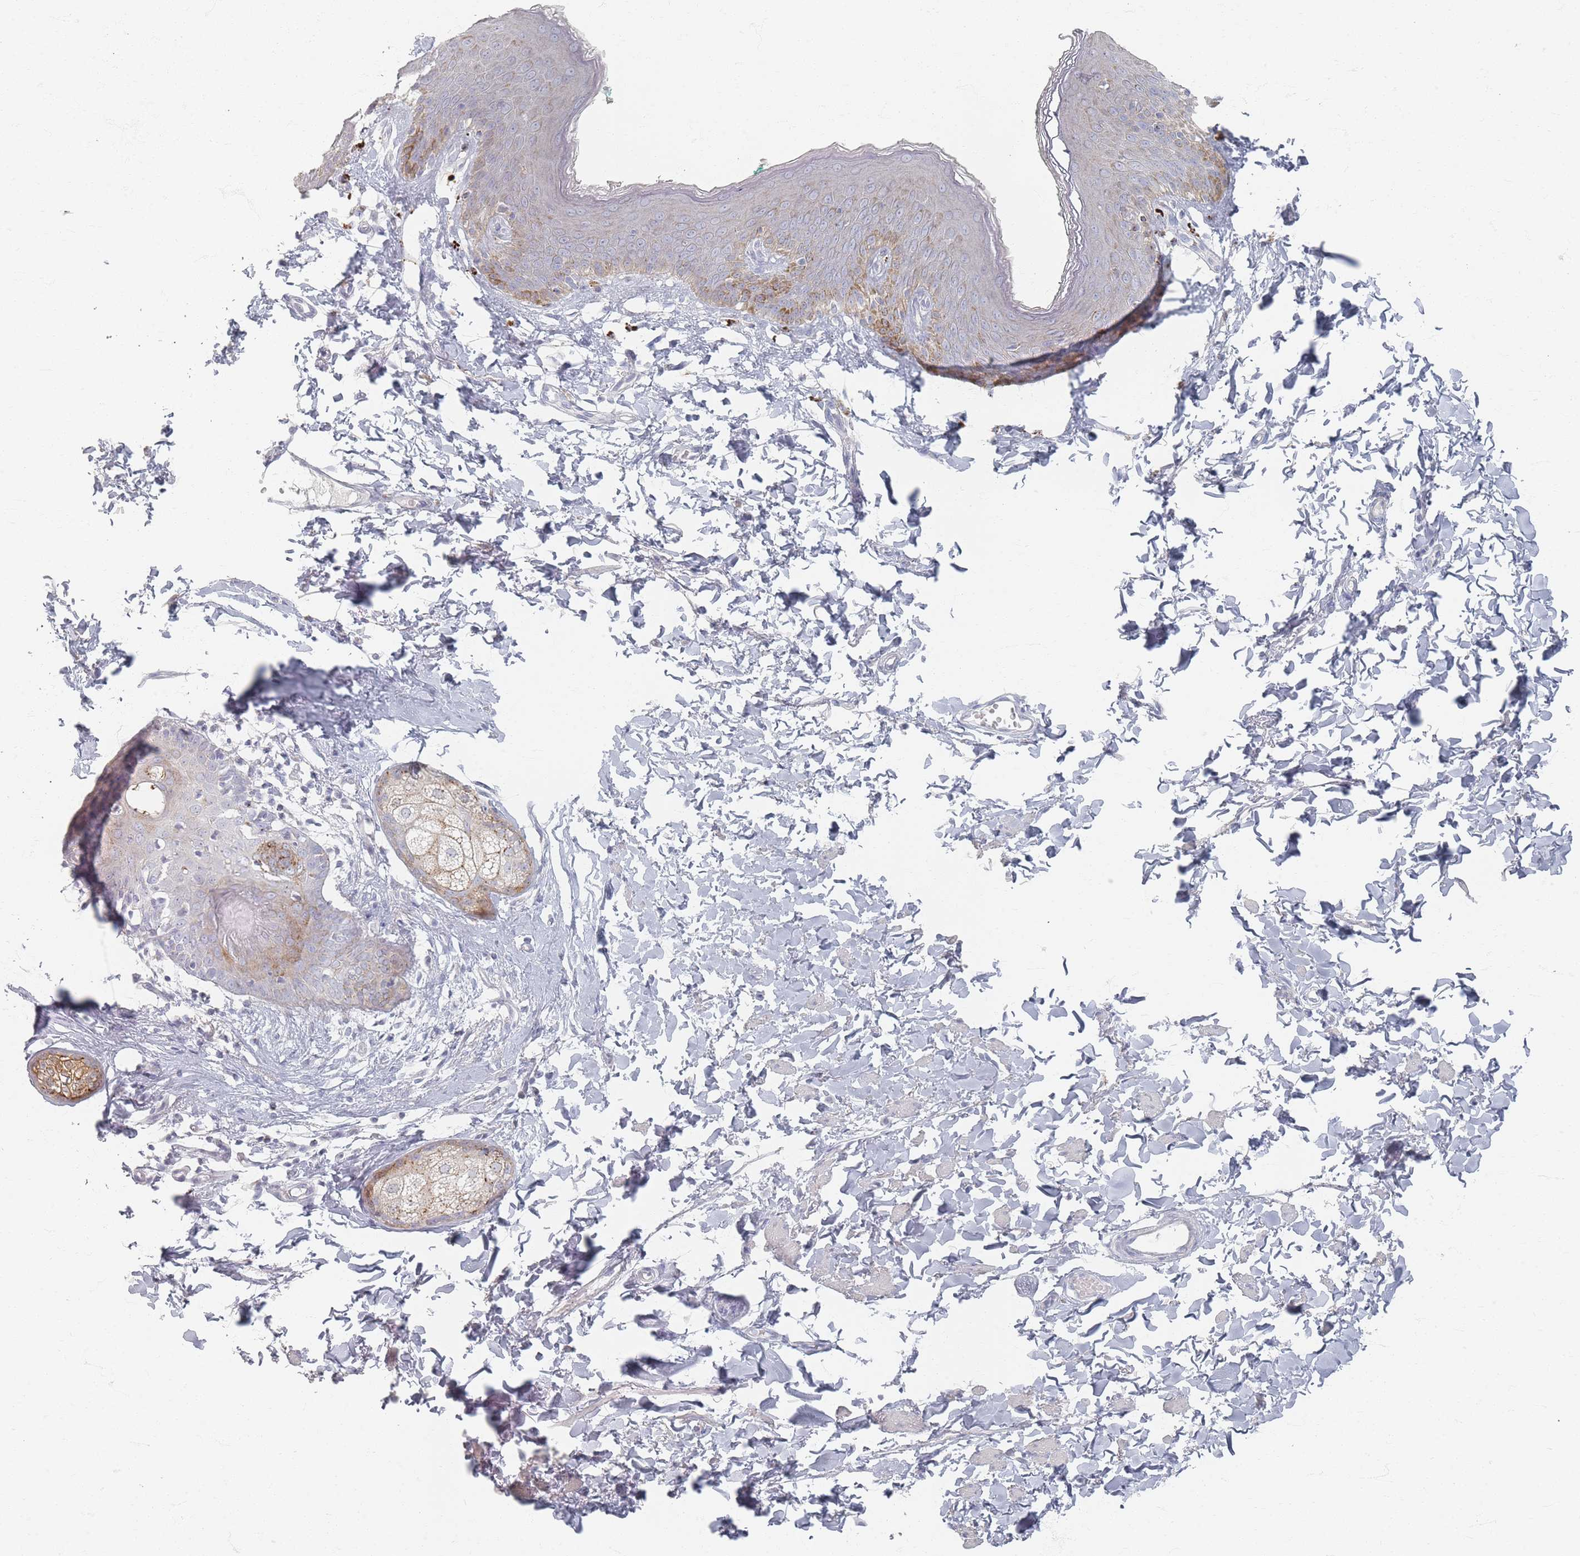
{"staining": {"intensity": "strong", "quantity": "<25%", "location": "cytoplasmic/membranous,nuclear"}, "tissue": "skin", "cell_type": "Epidermal cells", "image_type": "normal", "snomed": [{"axis": "morphology", "description": "Normal tissue, NOS"}, {"axis": "topography", "description": "Vulva"}], "caption": "Immunohistochemistry (IHC) of normal human skin demonstrates medium levels of strong cytoplasmic/membranous,nuclear staining in approximately <25% of epidermal cells.", "gene": "ENSG00000251357", "patient": {"sex": "female", "age": 66}}